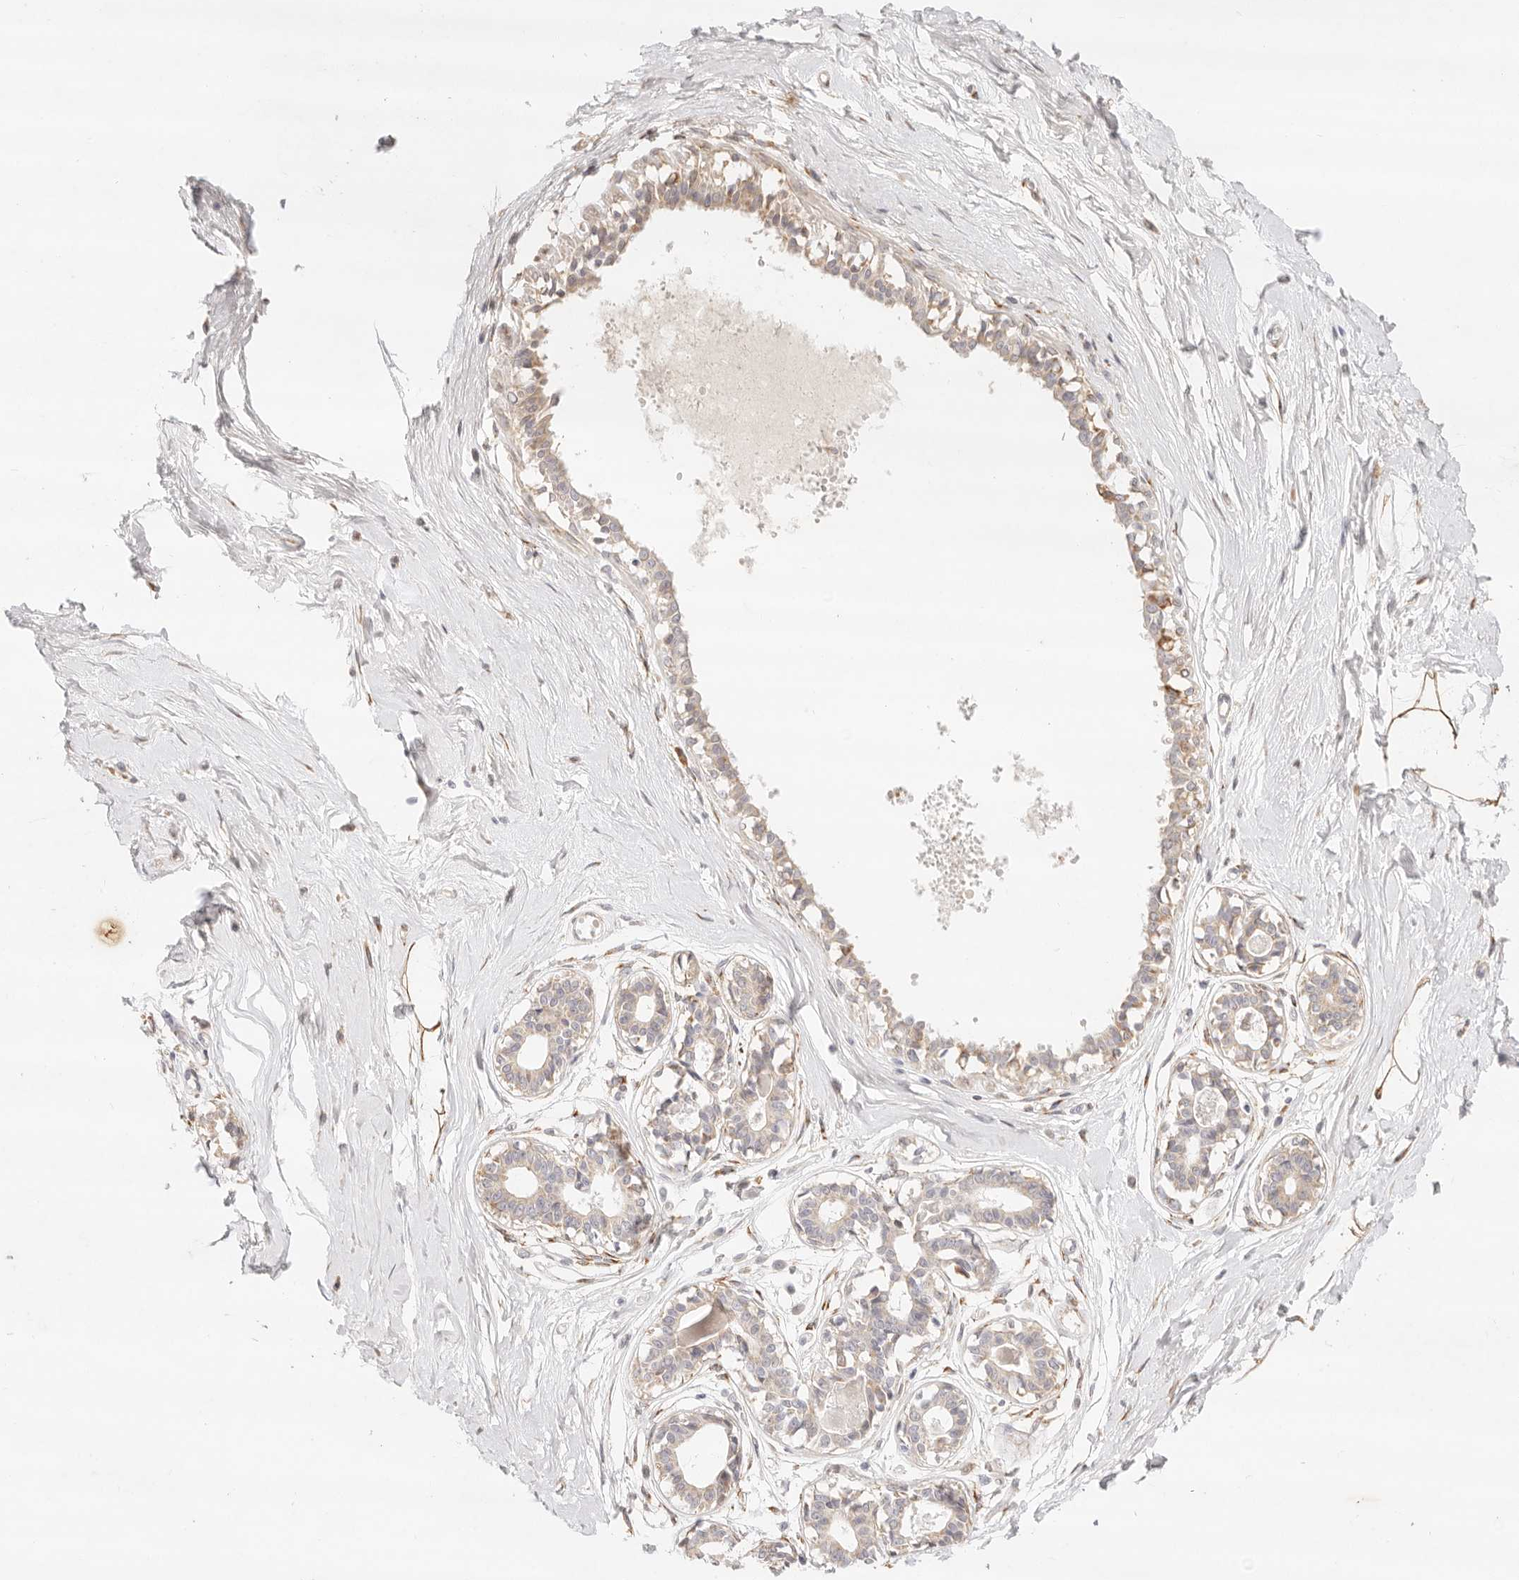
{"staining": {"intensity": "moderate", "quantity": ">75%", "location": "cytoplasmic/membranous"}, "tissue": "breast", "cell_type": "Adipocytes", "image_type": "normal", "snomed": [{"axis": "morphology", "description": "Normal tissue, NOS"}, {"axis": "topography", "description": "Breast"}], "caption": "Adipocytes demonstrate moderate cytoplasmic/membranous staining in approximately >75% of cells in normal breast.", "gene": "GPR156", "patient": {"sex": "female", "age": 45}}